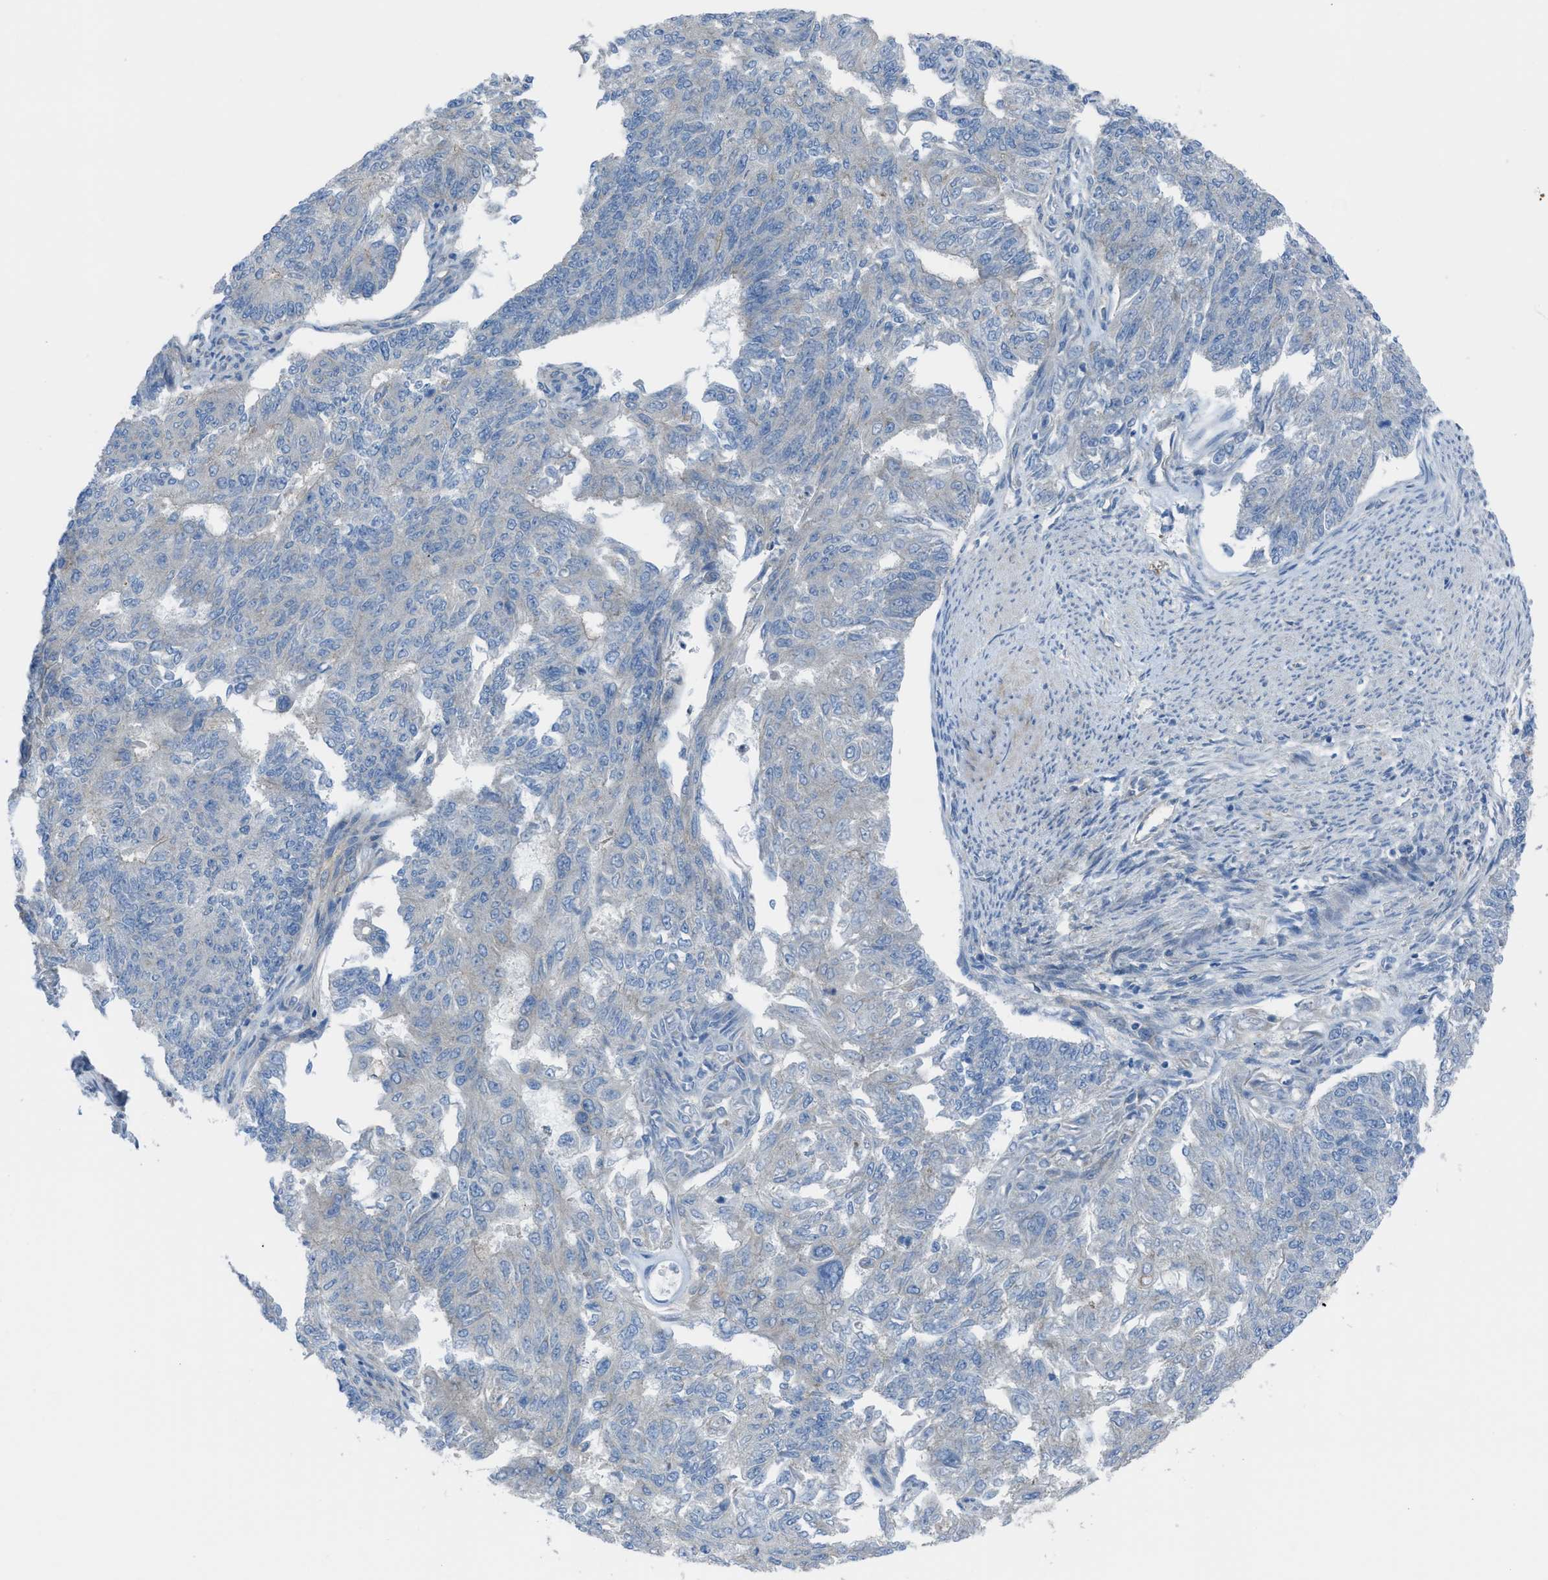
{"staining": {"intensity": "negative", "quantity": "none", "location": "none"}, "tissue": "endometrial cancer", "cell_type": "Tumor cells", "image_type": "cancer", "snomed": [{"axis": "morphology", "description": "Adenocarcinoma, NOS"}, {"axis": "topography", "description": "Endometrium"}], "caption": "Tumor cells are negative for protein expression in human endometrial adenocarcinoma. The staining was performed using DAB (3,3'-diaminobenzidine) to visualize the protein expression in brown, while the nuclei were stained in blue with hematoxylin (Magnification: 20x).", "gene": "EGFR", "patient": {"sex": "female", "age": 32}}